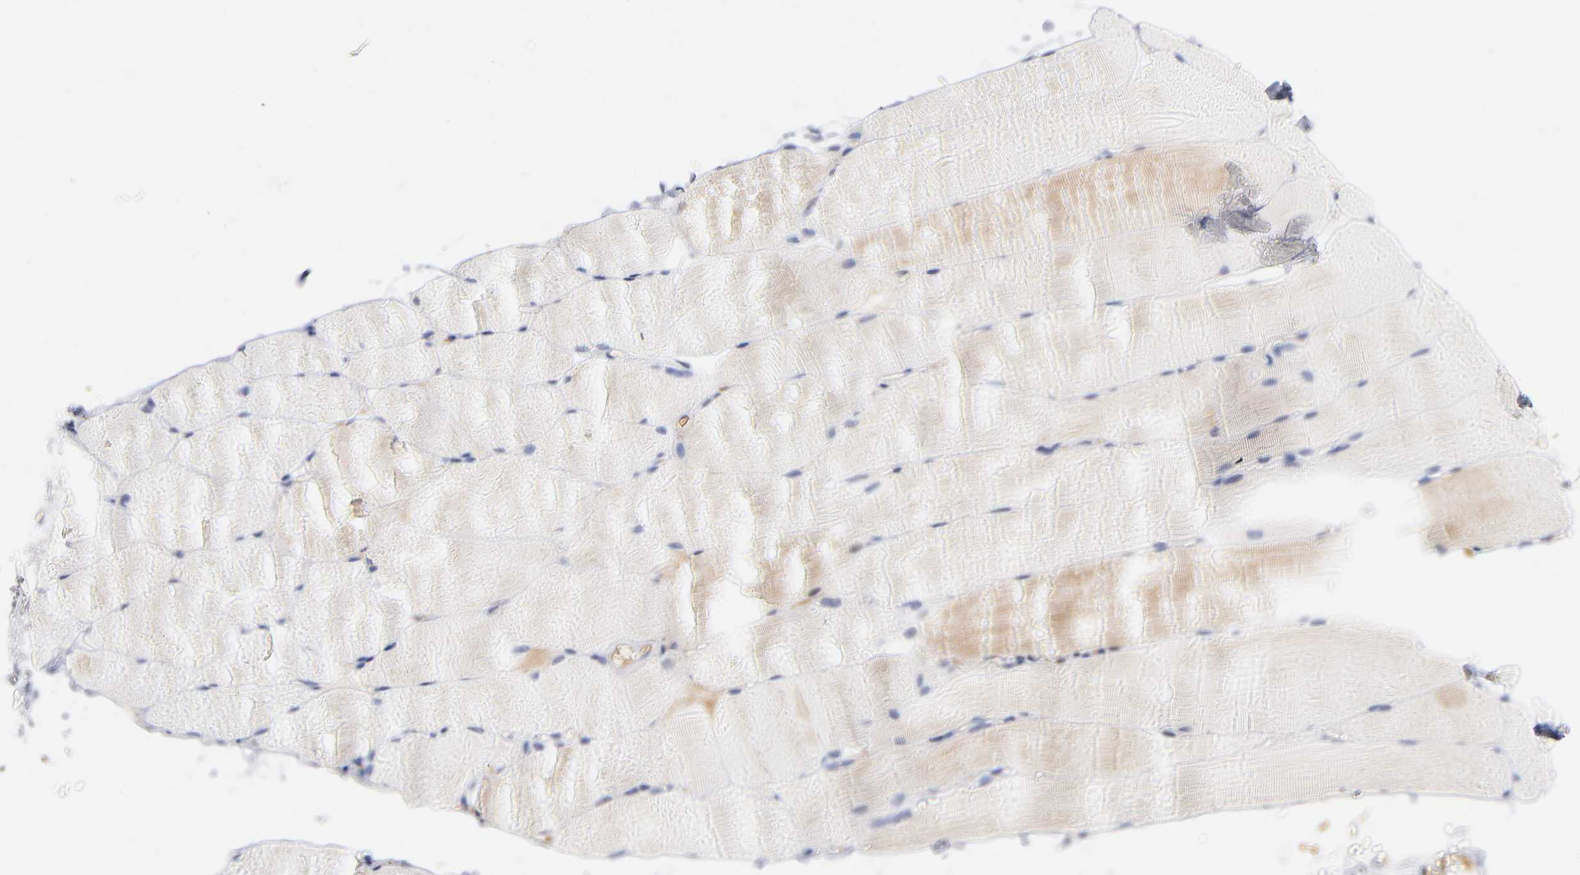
{"staining": {"intensity": "moderate", "quantity": "<25%", "location": "cytoplasmic/membranous"}, "tissue": "skeletal muscle", "cell_type": "Myocytes", "image_type": "normal", "snomed": [{"axis": "morphology", "description": "Normal tissue, NOS"}, {"axis": "topography", "description": "Skeletal muscle"}, {"axis": "topography", "description": "Parathyroid gland"}], "caption": "Skeletal muscle stained for a protein reveals moderate cytoplasmic/membranous positivity in myocytes. The staining is performed using DAB (3,3'-diaminobenzidine) brown chromogen to label protein expression. The nuclei are counter-stained blue using hematoxylin.", "gene": "F12", "patient": {"sex": "female", "age": 37}}